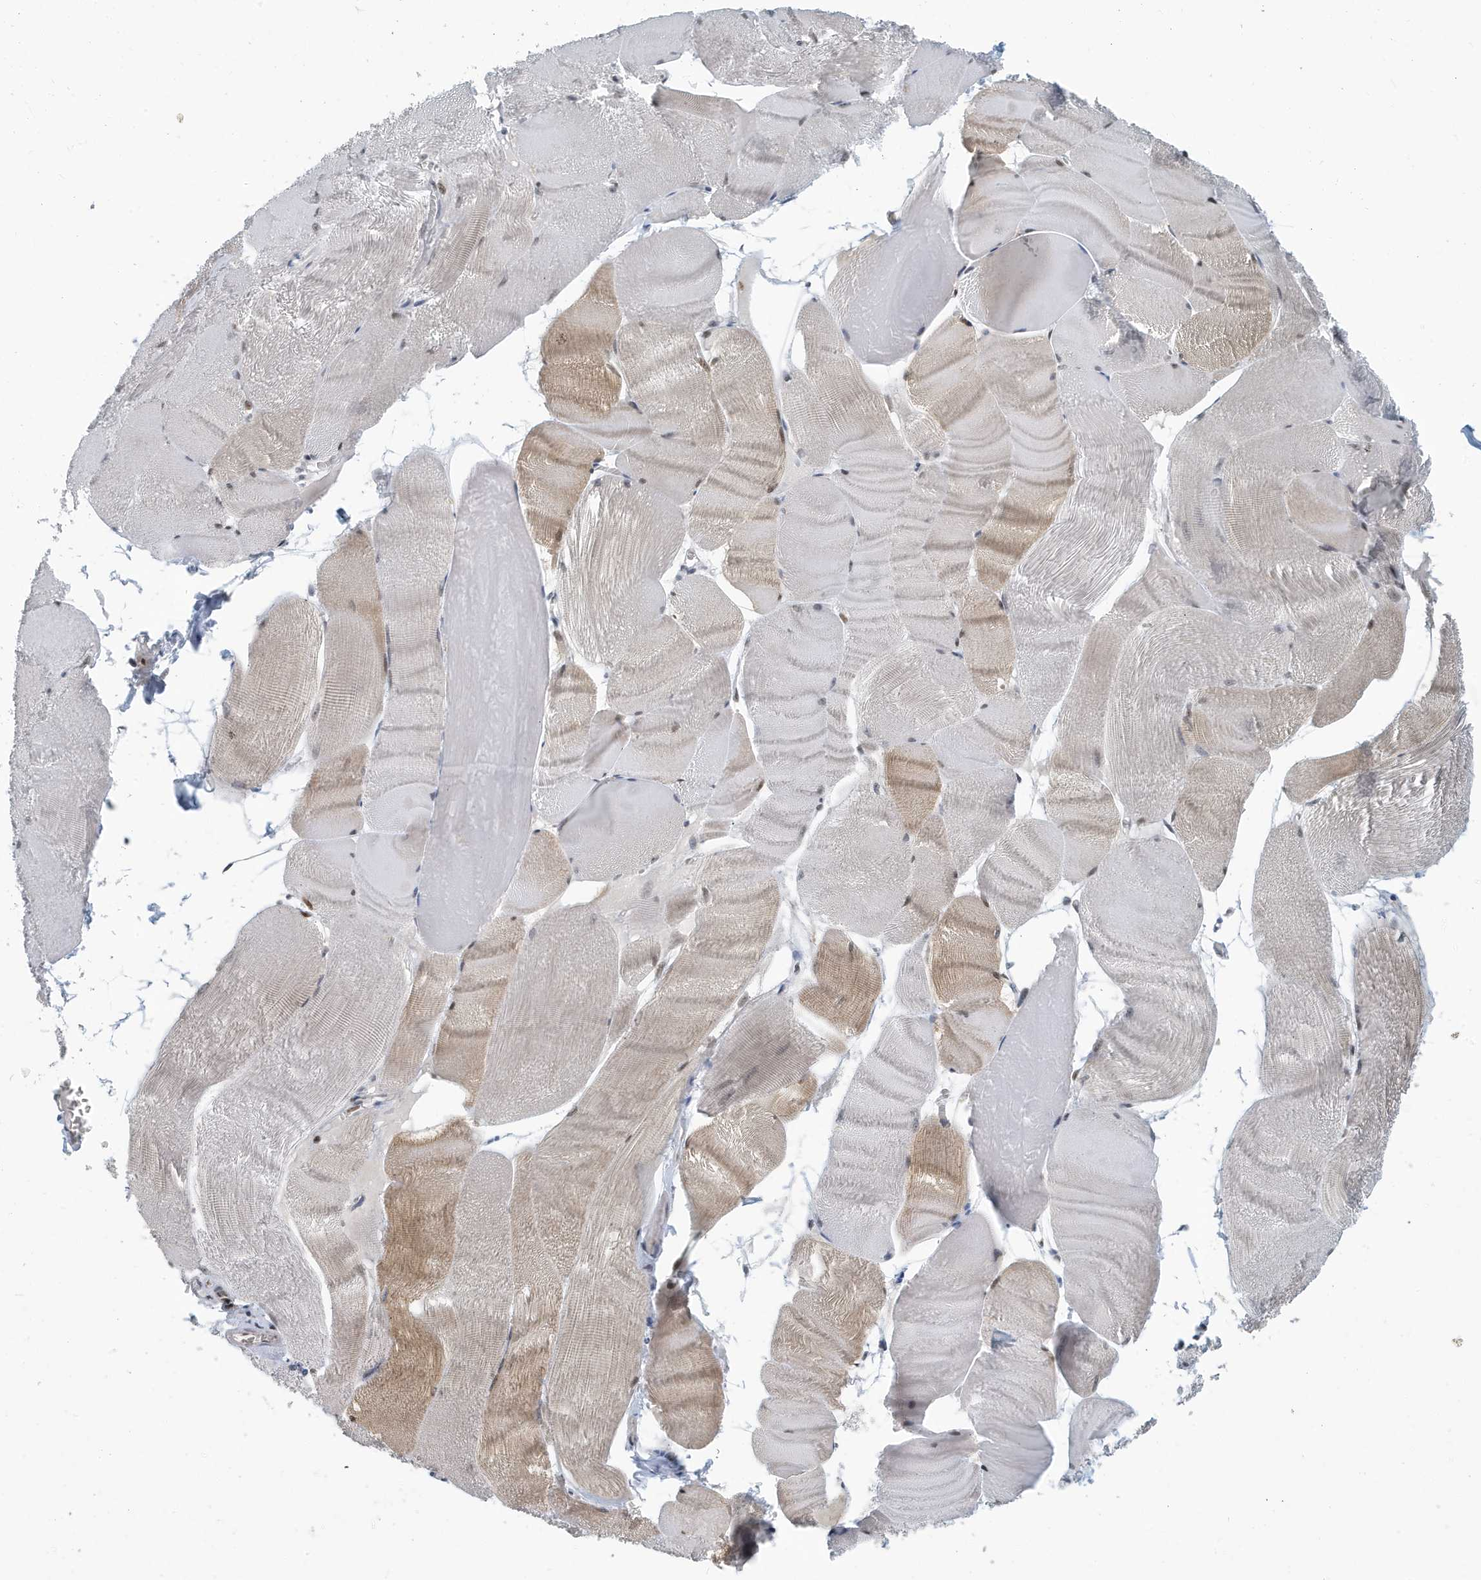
{"staining": {"intensity": "moderate", "quantity": ">75%", "location": "cytoplasmic/membranous,nuclear"}, "tissue": "skeletal muscle", "cell_type": "Myocytes", "image_type": "normal", "snomed": [{"axis": "morphology", "description": "Normal tissue, NOS"}, {"axis": "morphology", "description": "Basal cell carcinoma"}, {"axis": "topography", "description": "Skeletal muscle"}], "caption": "A brown stain shows moderate cytoplasmic/membranous,nuclear expression of a protein in myocytes of unremarkable human skeletal muscle. (Stains: DAB (3,3'-diaminobenzidine) in brown, nuclei in blue, Microscopy: brightfield microscopy at high magnification).", "gene": "KIF15", "patient": {"sex": "female", "age": 64}}